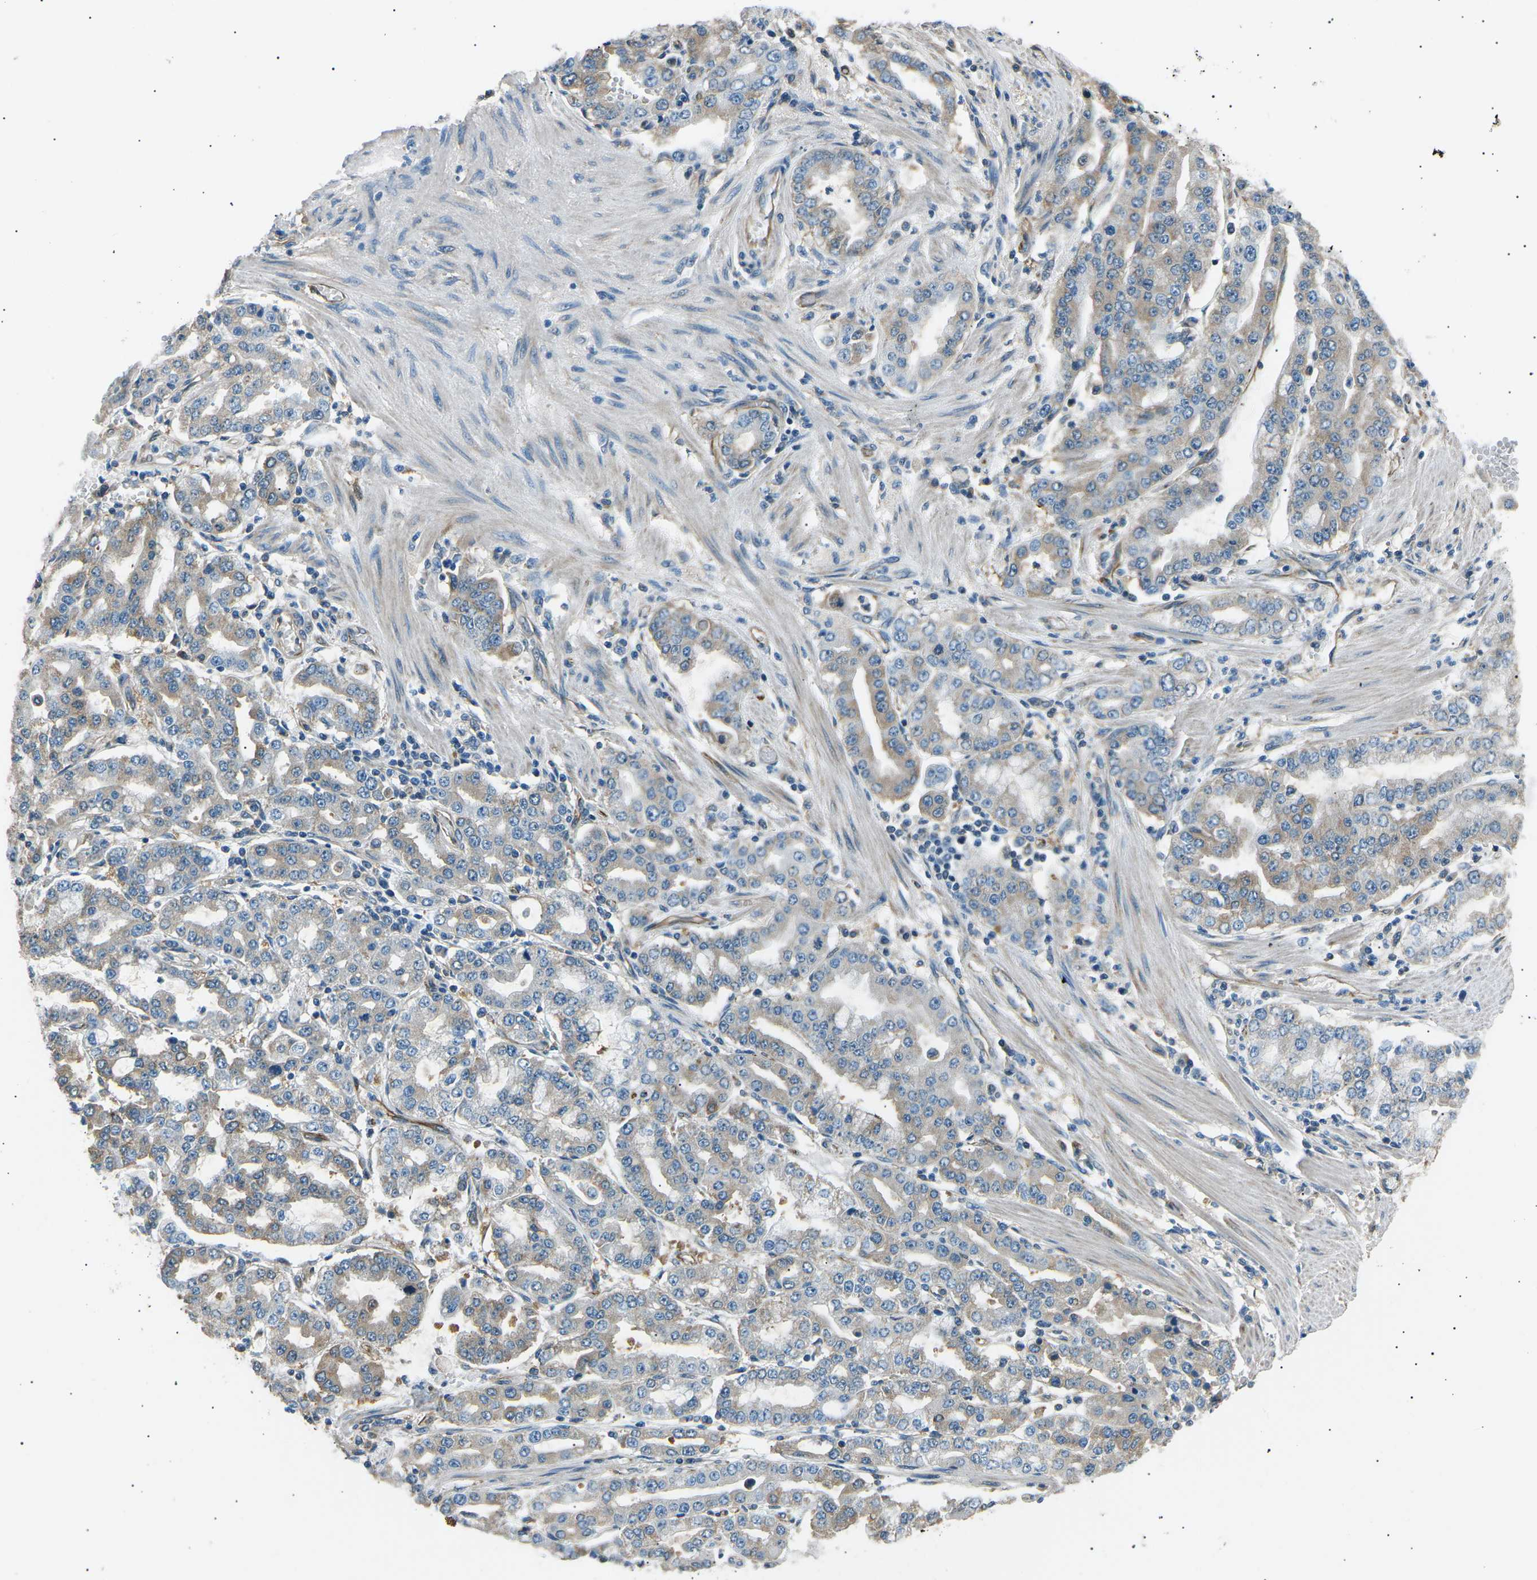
{"staining": {"intensity": "weak", "quantity": "<25%", "location": "cytoplasmic/membranous"}, "tissue": "stomach cancer", "cell_type": "Tumor cells", "image_type": "cancer", "snomed": [{"axis": "morphology", "description": "Adenocarcinoma, NOS"}, {"axis": "topography", "description": "Stomach"}], "caption": "Stomach cancer (adenocarcinoma) was stained to show a protein in brown. There is no significant expression in tumor cells.", "gene": "SLK", "patient": {"sex": "male", "age": 76}}